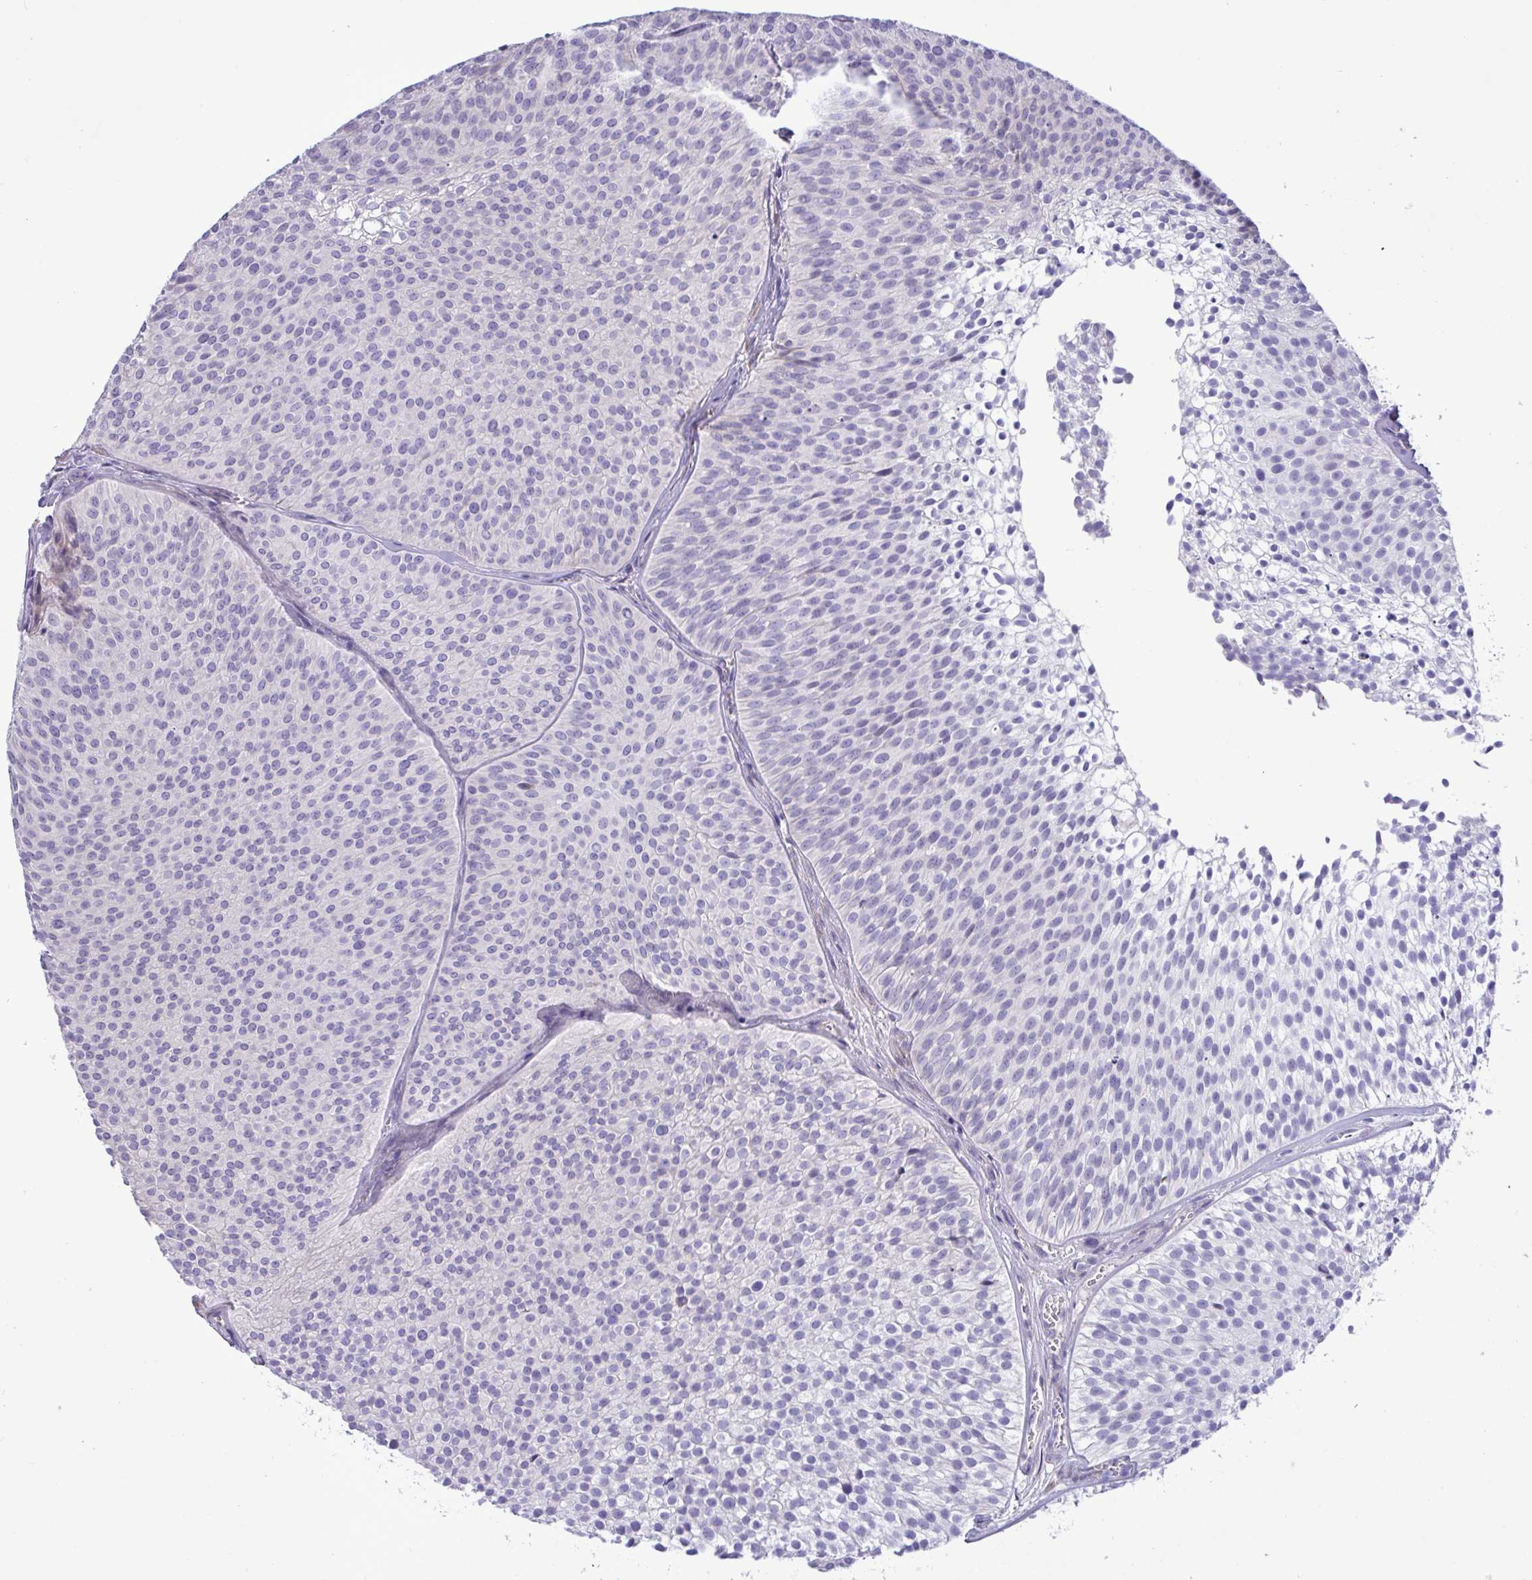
{"staining": {"intensity": "negative", "quantity": "none", "location": "none"}, "tissue": "urothelial cancer", "cell_type": "Tumor cells", "image_type": "cancer", "snomed": [{"axis": "morphology", "description": "Urothelial carcinoma, Low grade"}, {"axis": "topography", "description": "Urinary bladder"}], "caption": "A histopathology image of human urothelial carcinoma (low-grade) is negative for staining in tumor cells. (Stains: DAB (3,3'-diaminobenzidine) immunohistochemistry (IHC) with hematoxylin counter stain, Microscopy: brightfield microscopy at high magnification).", "gene": "FAM86B1", "patient": {"sex": "male", "age": 91}}